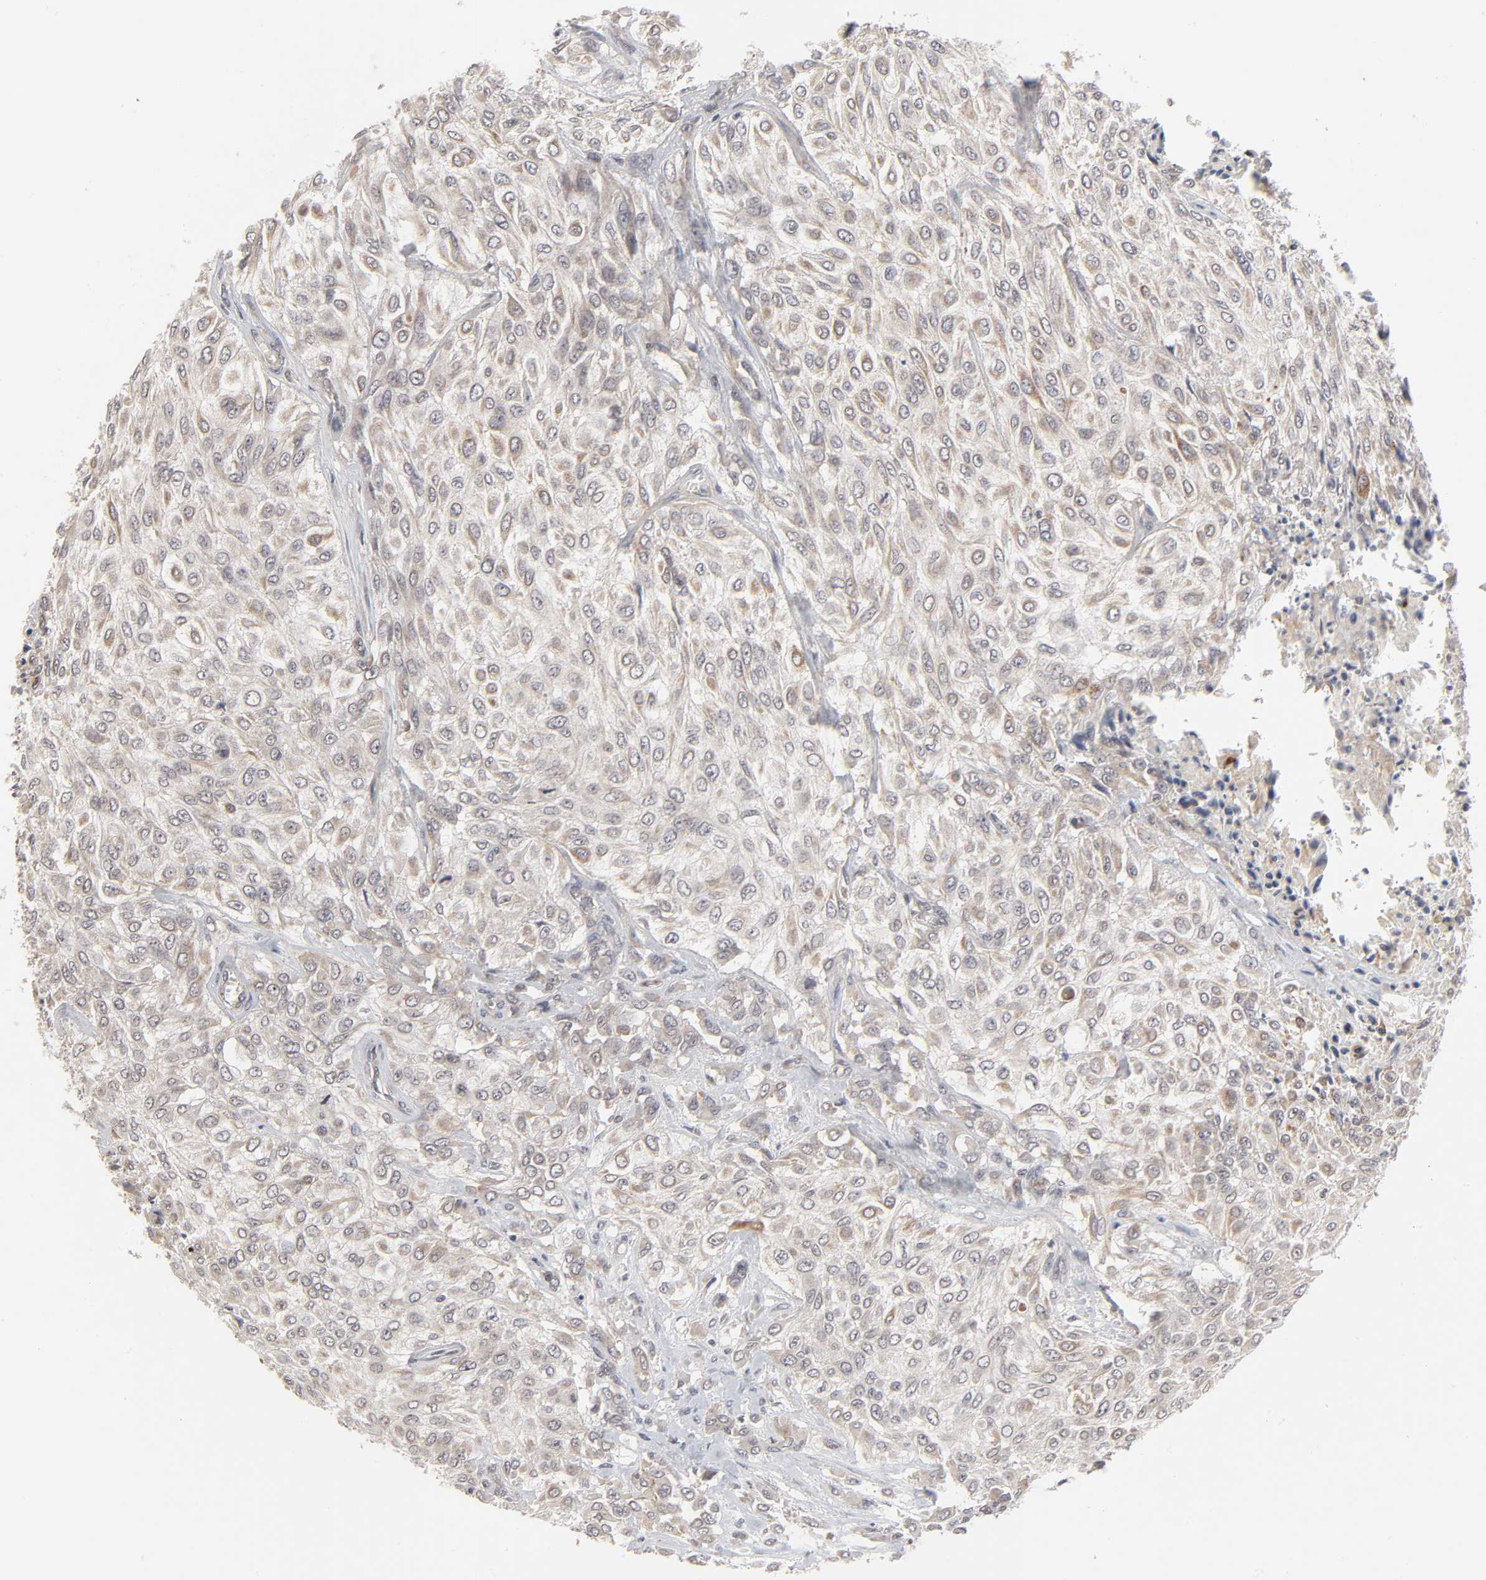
{"staining": {"intensity": "moderate", "quantity": ">75%", "location": "cytoplasmic/membranous"}, "tissue": "urothelial cancer", "cell_type": "Tumor cells", "image_type": "cancer", "snomed": [{"axis": "morphology", "description": "Urothelial carcinoma, High grade"}, {"axis": "topography", "description": "Urinary bladder"}], "caption": "Protein staining of urothelial carcinoma (high-grade) tissue reveals moderate cytoplasmic/membranous expression in about >75% of tumor cells. The protein of interest is stained brown, and the nuclei are stained in blue (DAB (3,3'-diaminobenzidine) IHC with brightfield microscopy, high magnification).", "gene": "AUH", "patient": {"sex": "male", "age": 57}}